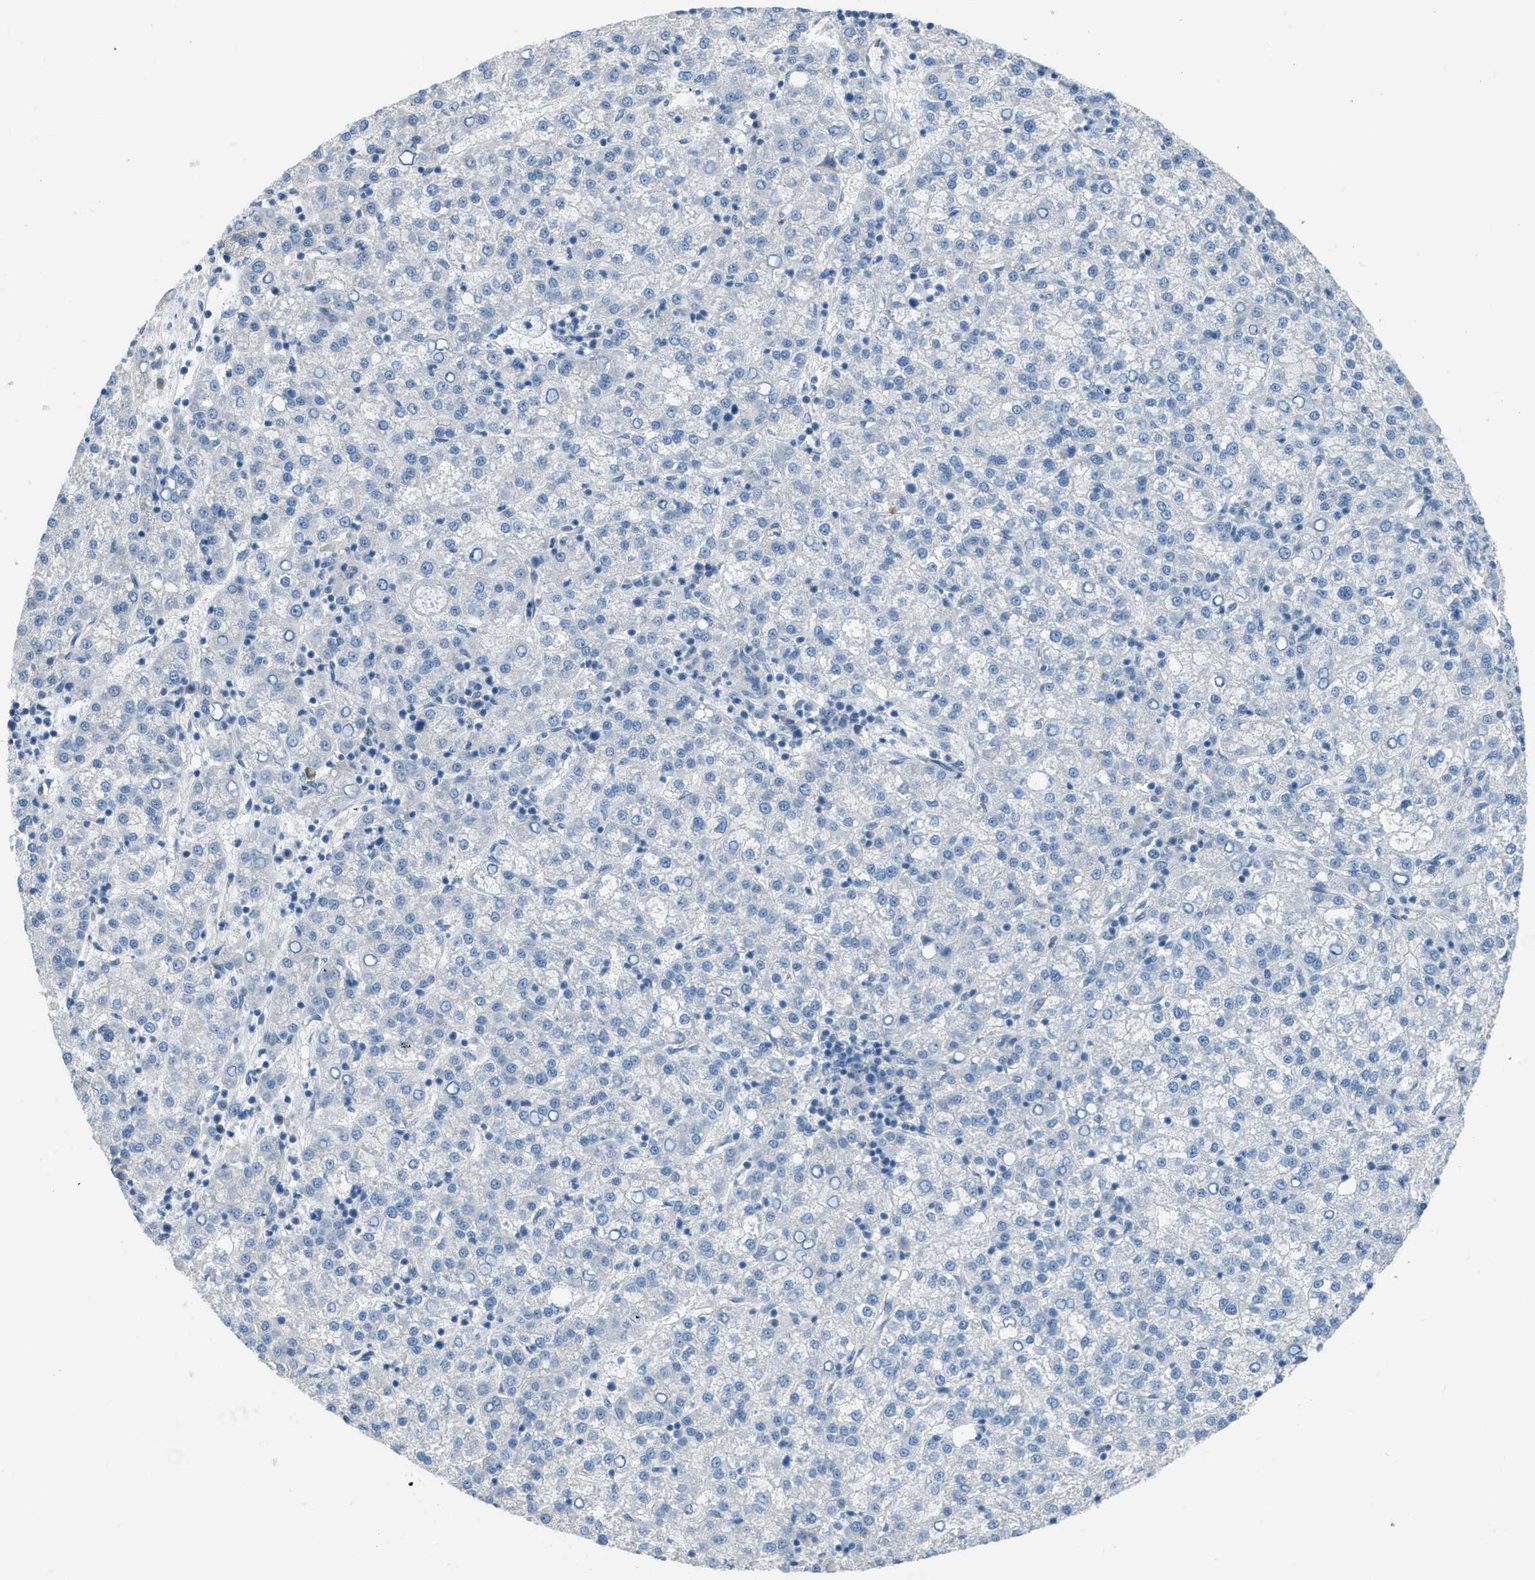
{"staining": {"intensity": "negative", "quantity": "none", "location": "none"}, "tissue": "liver cancer", "cell_type": "Tumor cells", "image_type": "cancer", "snomed": [{"axis": "morphology", "description": "Carcinoma, Hepatocellular, NOS"}, {"axis": "topography", "description": "Liver"}], "caption": "The immunohistochemistry image has no significant expression in tumor cells of liver cancer tissue.", "gene": "PRKN", "patient": {"sex": "female", "age": 58}}